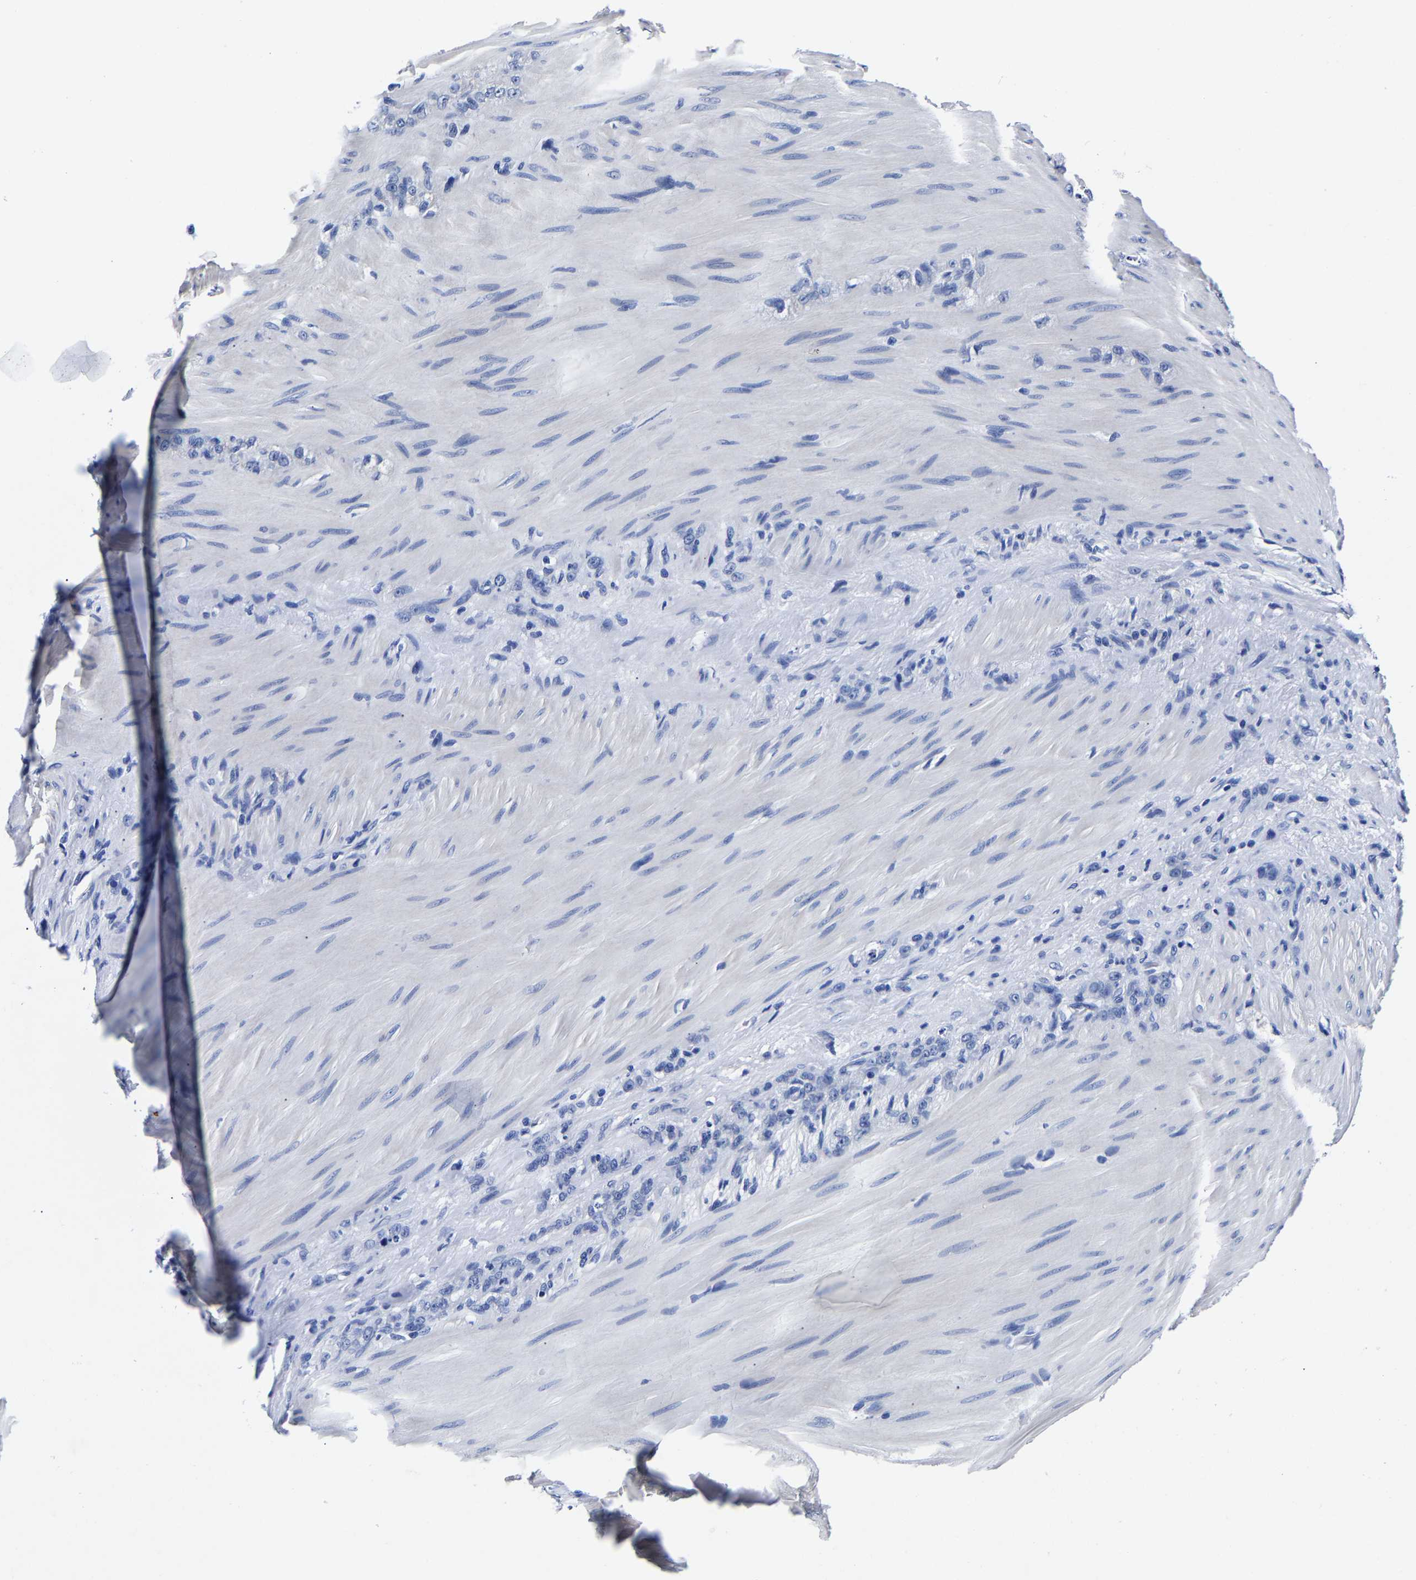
{"staining": {"intensity": "negative", "quantity": "none", "location": "none"}, "tissue": "stomach cancer", "cell_type": "Tumor cells", "image_type": "cancer", "snomed": [{"axis": "morphology", "description": "Normal tissue, NOS"}, {"axis": "morphology", "description": "Adenocarcinoma, NOS"}, {"axis": "topography", "description": "Stomach"}], "caption": "Micrograph shows no protein positivity in tumor cells of stomach cancer (adenocarcinoma) tissue.", "gene": "CPA2", "patient": {"sex": "male", "age": 82}}